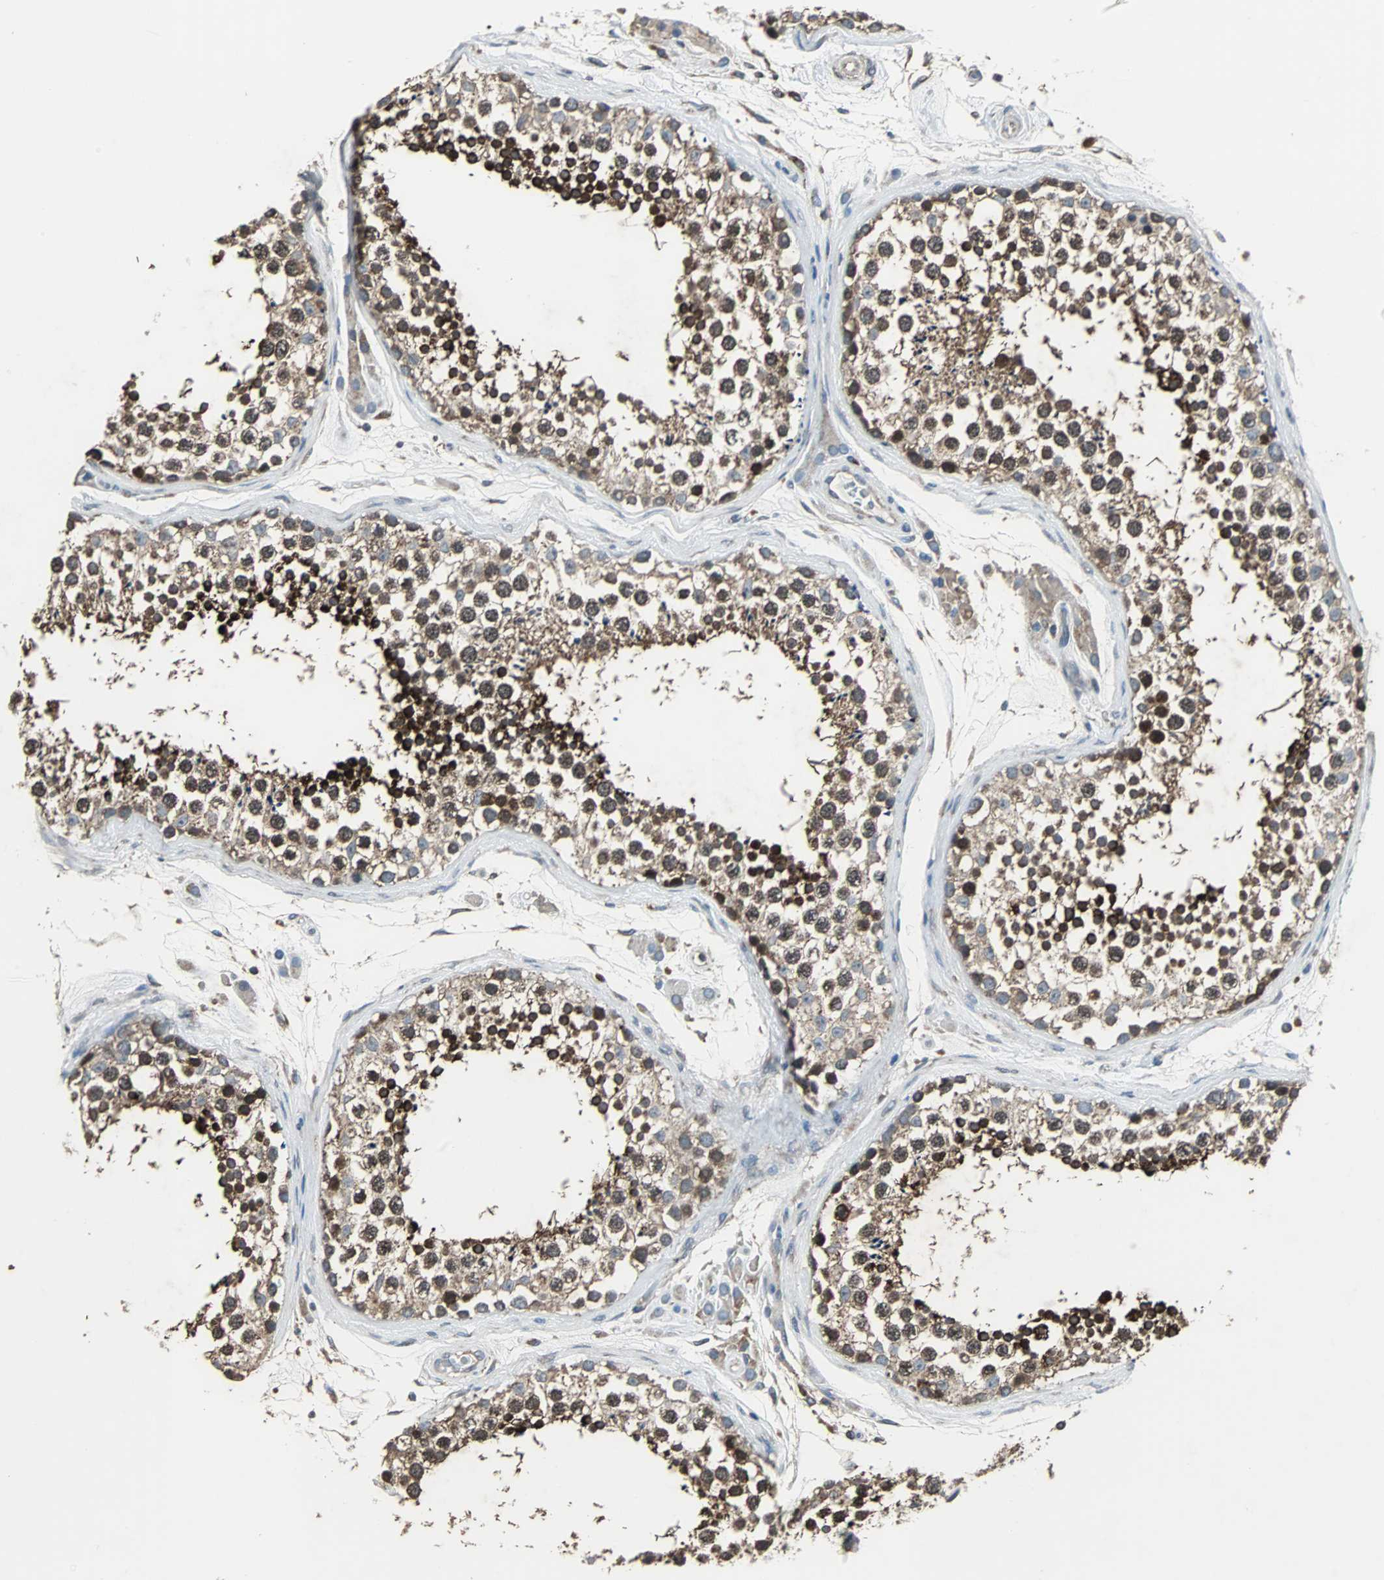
{"staining": {"intensity": "strong", "quantity": "25%-75%", "location": "cytoplasmic/membranous"}, "tissue": "testis", "cell_type": "Cells in seminiferous ducts", "image_type": "normal", "snomed": [{"axis": "morphology", "description": "Normal tissue, NOS"}, {"axis": "topography", "description": "Testis"}], "caption": "This is an image of immunohistochemistry (IHC) staining of normal testis, which shows strong expression in the cytoplasmic/membranous of cells in seminiferous ducts.", "gene": "SOS1", "patient": {"sex": "male", "age": 46}}